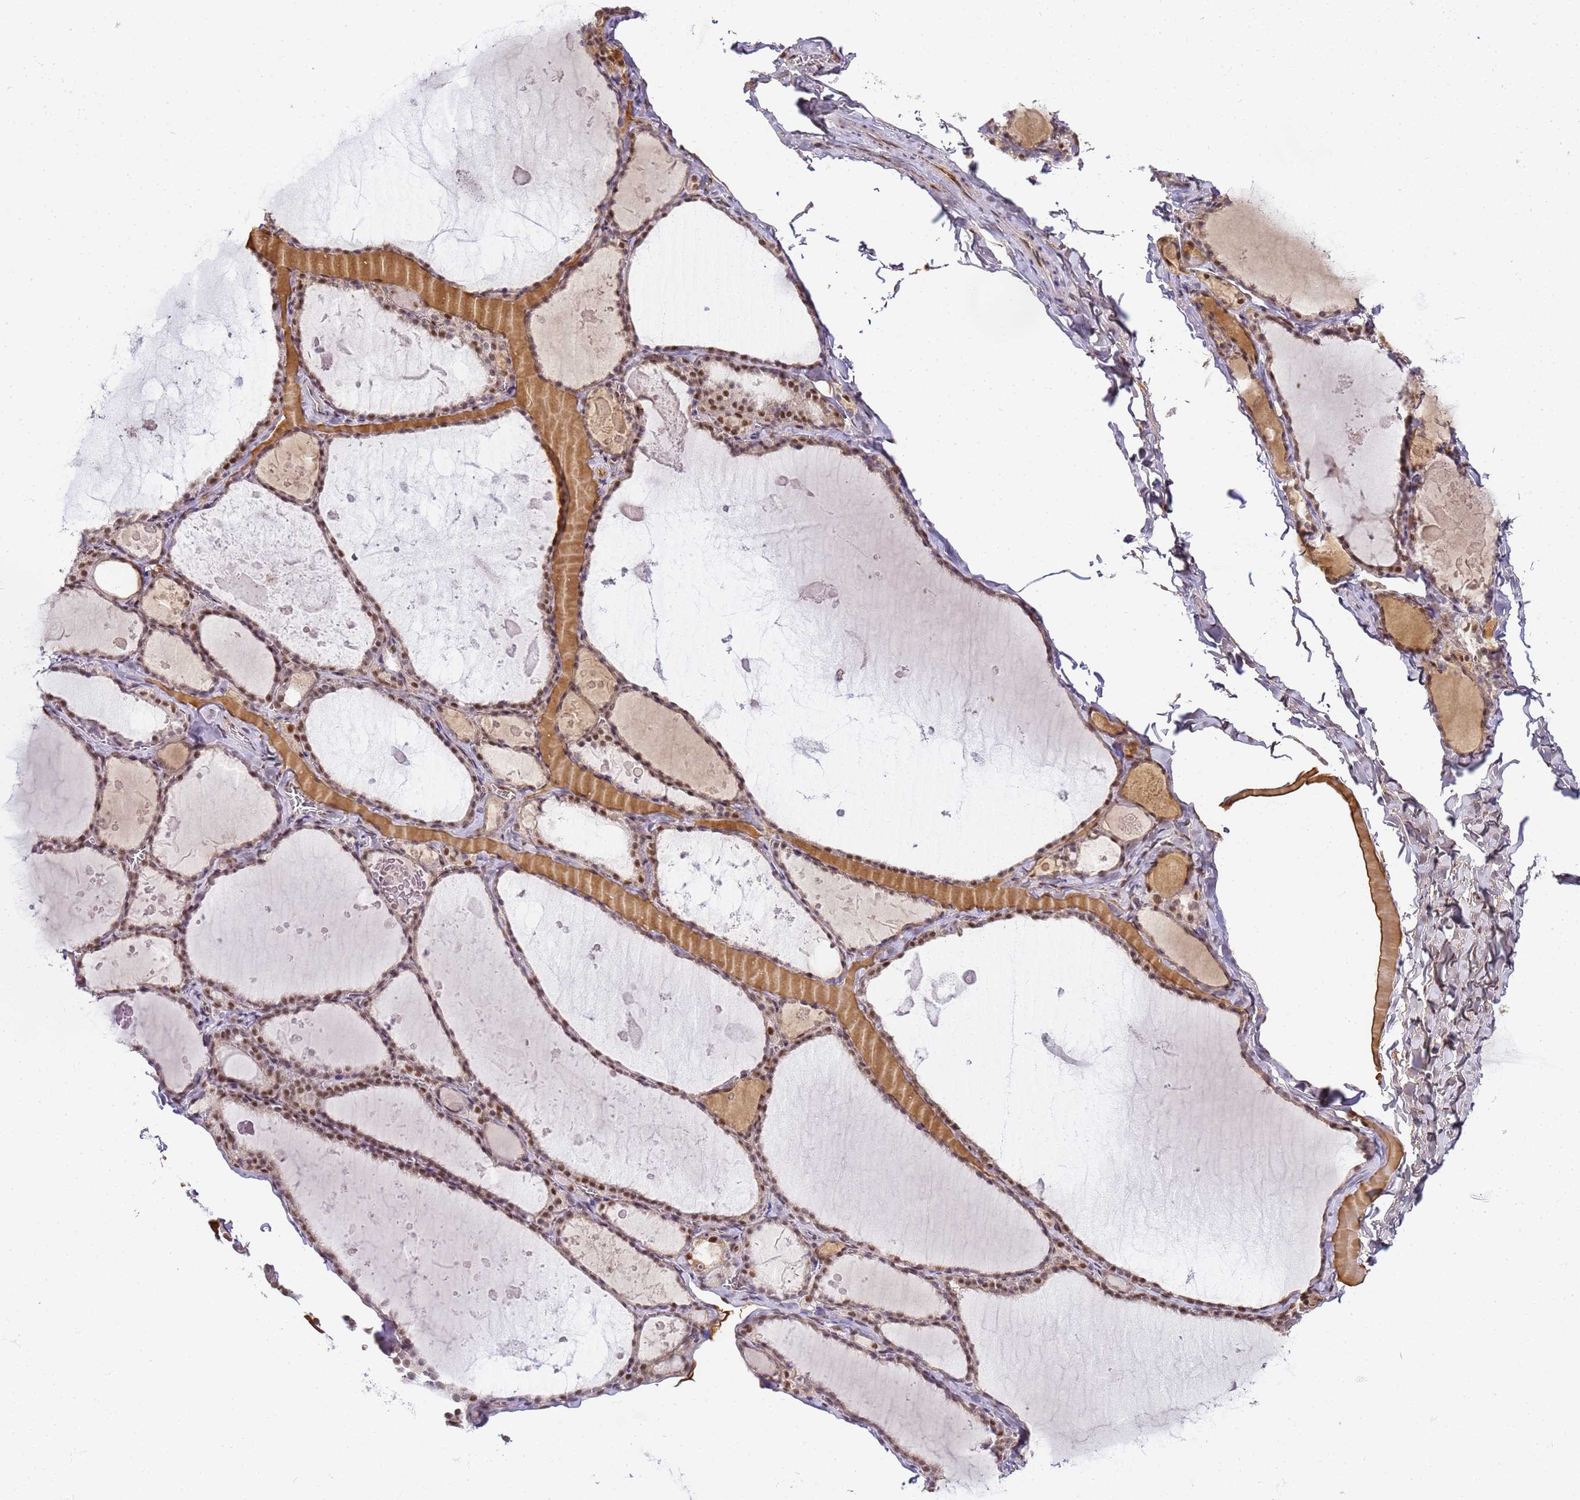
{"staining": {"intensity": "strong", "quantity": ">75%", "location": "nuclear"}, "tissue": "thyroid gland", "cell_type": "Glandular cells", "image_type": "normal", "snomed": [{"axis": "morphology", "description": "Normal tissue, NOS"}, {"axis": "topography", "description": "Thyroid gland"}], "caption": "This photomicrograph displays IHC staining of benign human thyroid gland, with high strong nuclear positivity in approximately >75% of glandular cells.", "gene": "RBM12", "patient": {"sex": "male", "age": 56}}